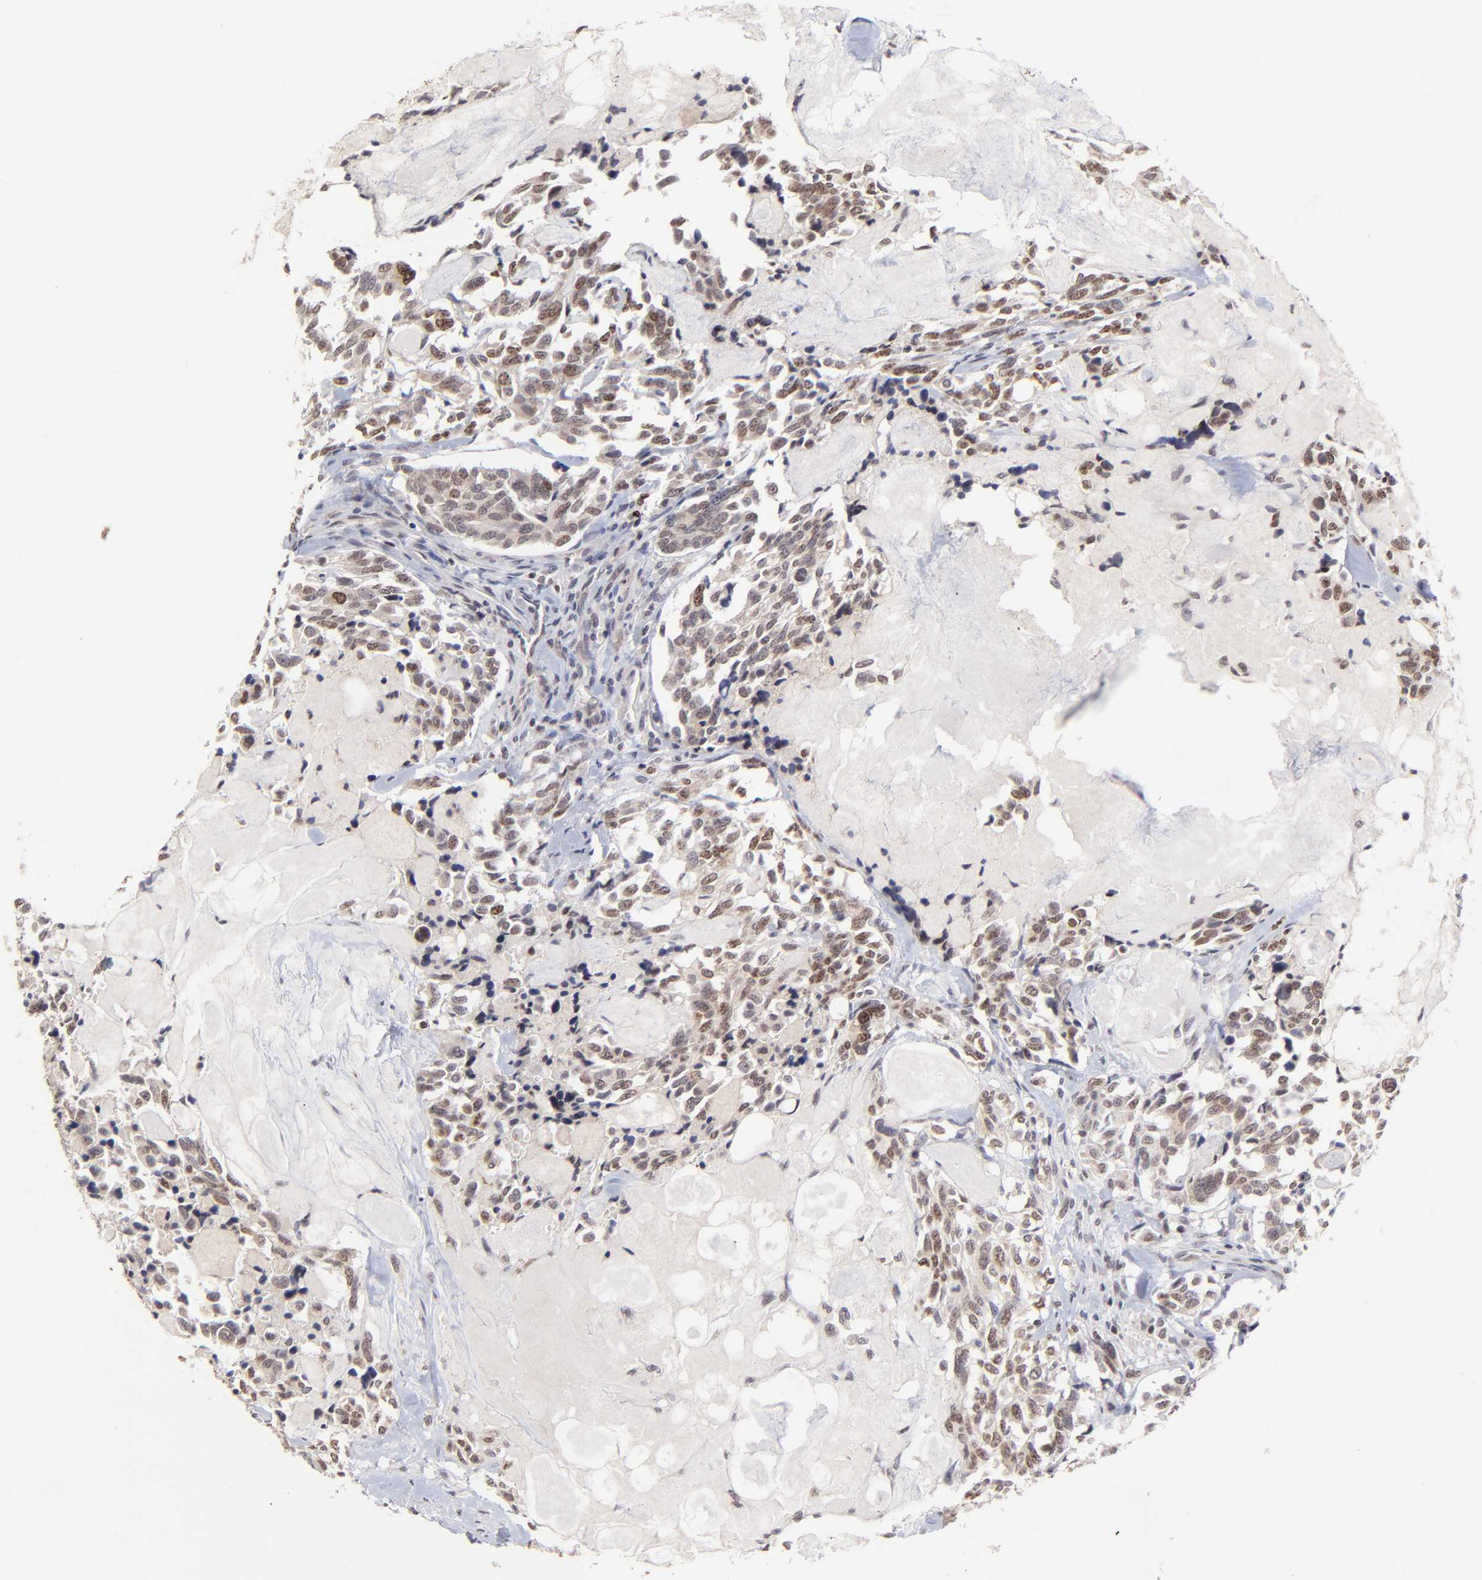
{"staining": {"intensity": "weak", "quantity": ">75%", "location": "cytoplasmic/membranous"}, "tissue": "thyroid cancer", "cell_type": "Tumor cells", "image_type": "cancer", "snomed": [{"axis": "morphology", "description": "Carcinoma, NOS"}, {"axis": "morphology", "description": "Carcinoid, malignant, NOS"}, {"axis": "topography", "description": "Thyroid gland"}], "caption": "Immunohistochemical staining of human thyroid carcinoid (malignant) reveals low levels of weak cytoplasmic/membranous protein expression in about >75% of tumor cells.", "gene": "ZNF419", "patient": {"sex": "male", "age": 33}}